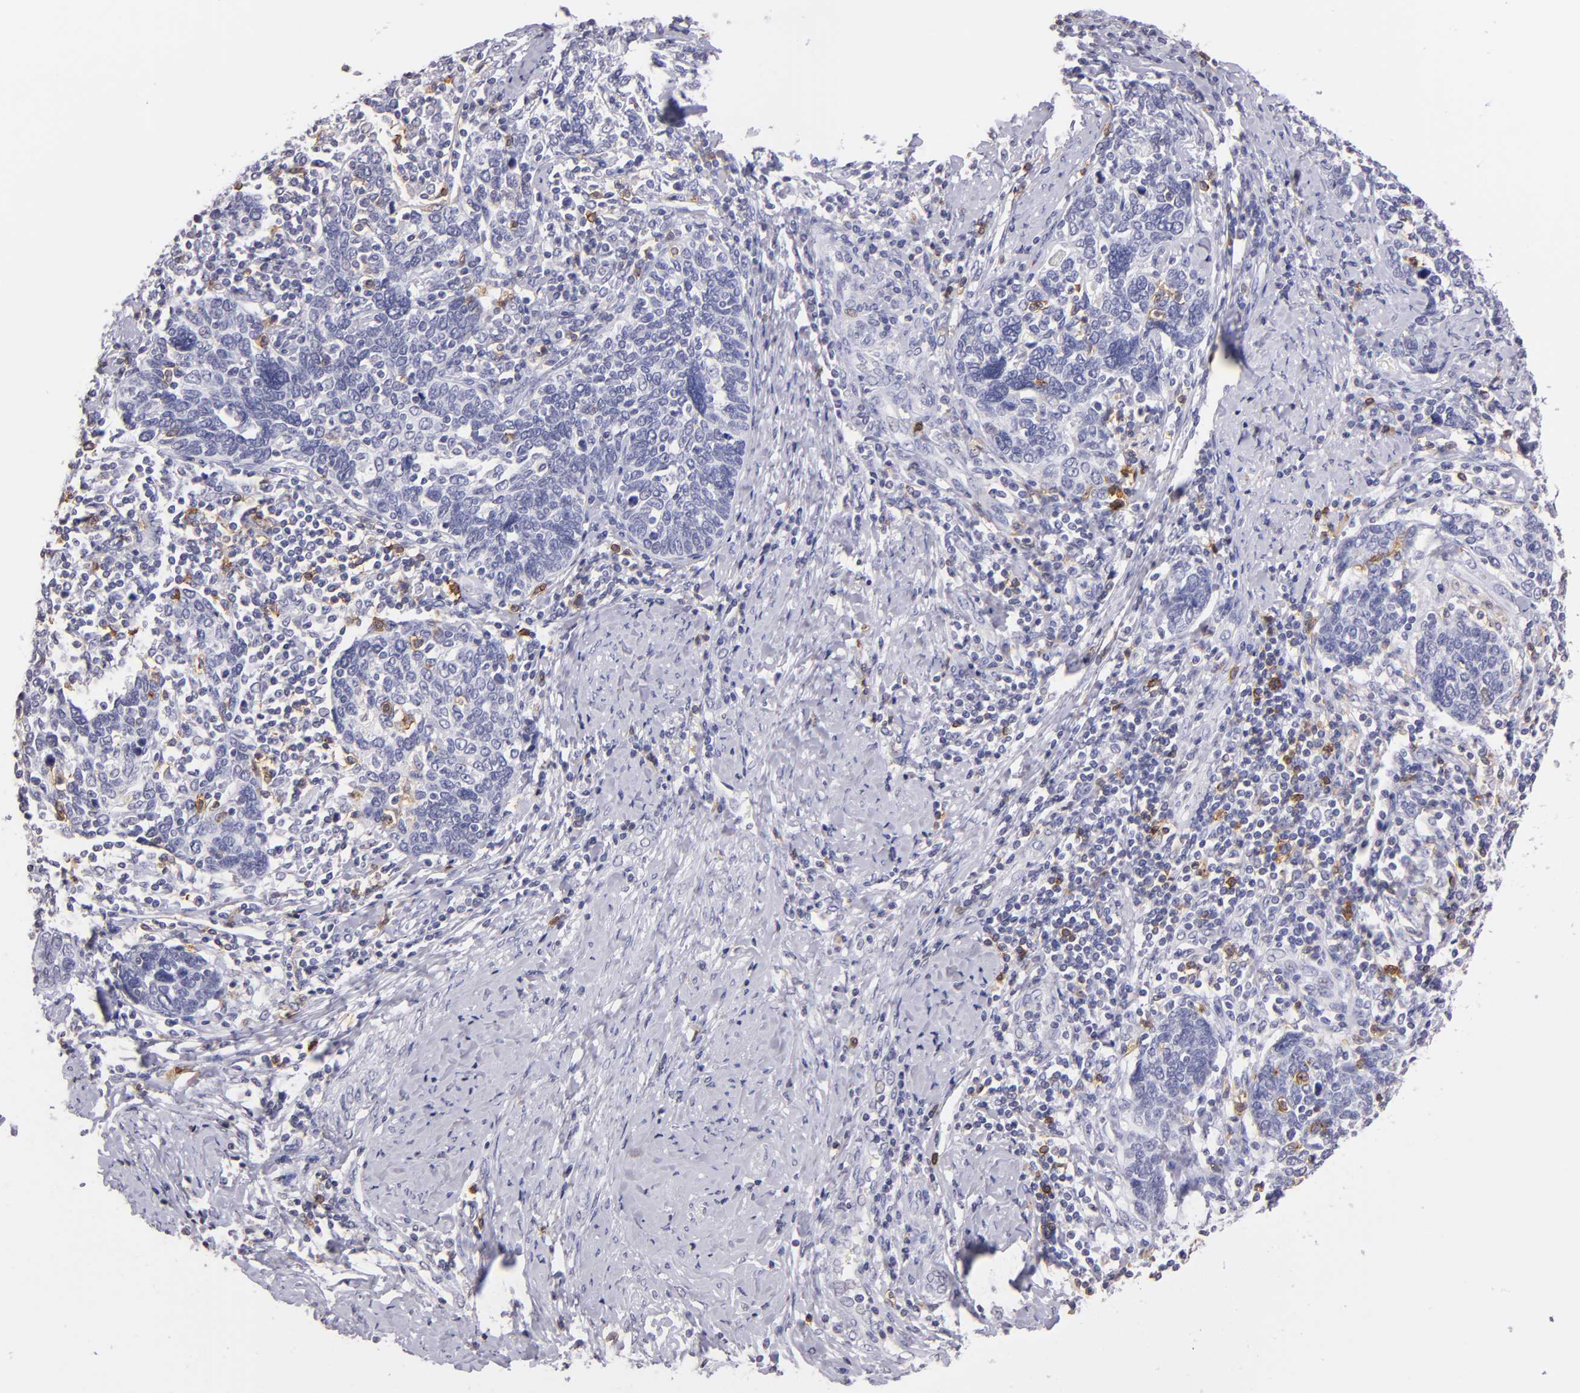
{"staining": {"intensity": "negative", "quantity": "none", "location": "none"}, "tissue": "cervical cancer", "cell_type": "Tumor cells", "image_type": "cancer", "snomed": [{"axis": "morphology", "description": "Squamous cell carcinoma, NOS"}, {"axis": "topography", "description": "Cervix"}], "caption": "Cervical squamous cell carcinoma stained for a protein using immunohistochemistry demonstrates no positivity tumor cells.", "gene": "IL2RA", "patient": {"sex": "female", "age": 41}}